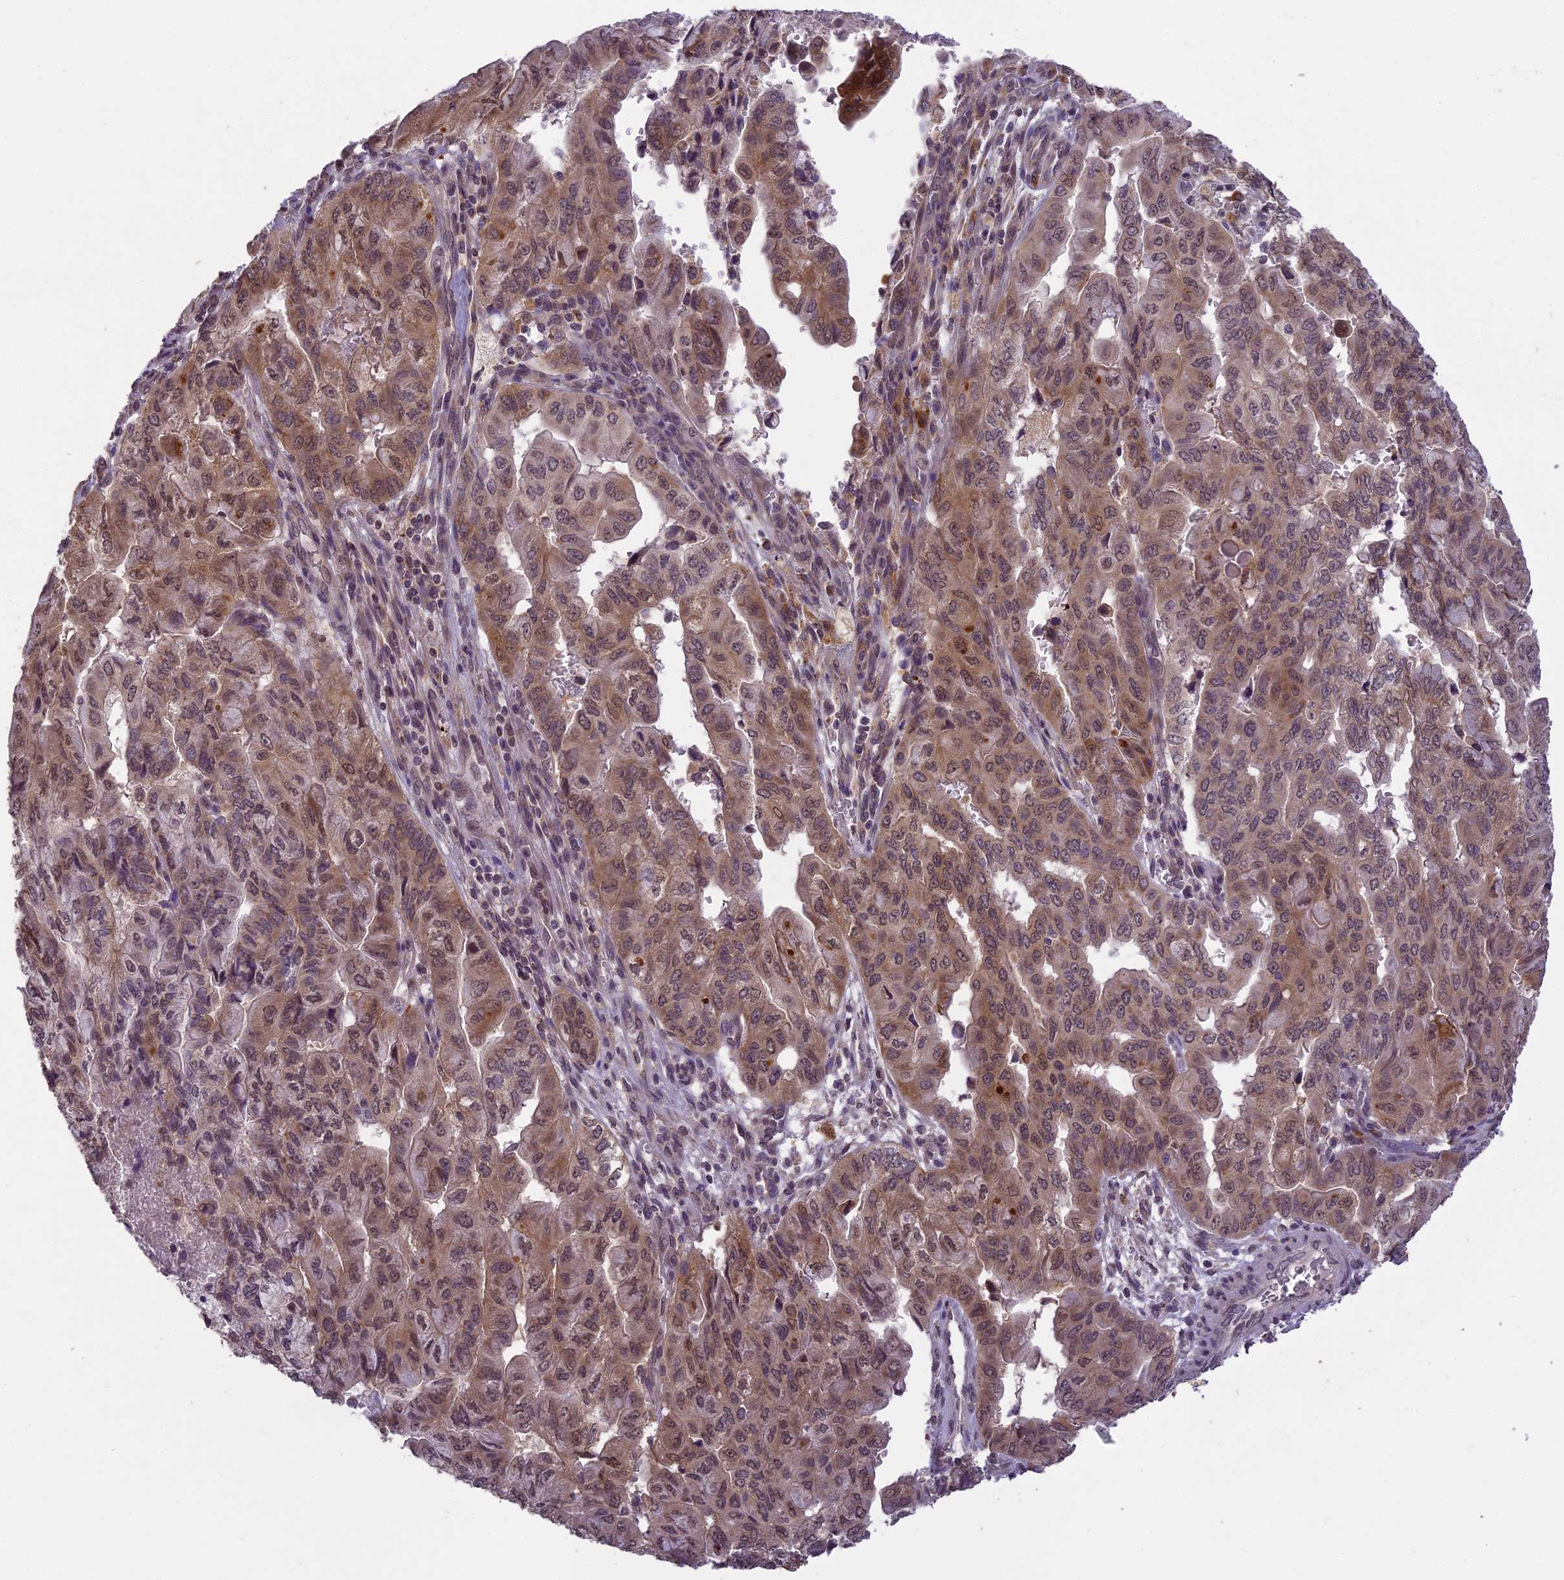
{"staining": {"intensity": "moderate", "quantity": ">75%", "location": "cytoplasmic/membranous,nuclear"}, "tissue": "pancreatic cancer", "cell_type": "Tumor cells", "image_type": "cancer", "snomed": [{"axis": "morphology", "description": "Adenocarcinoma, NOS"}, {"axis": "topography", "description": "Pancreas"}], "caption": "Pancreatic adenocarcinoma stained for a protein demonstrates moderate cytoplasmic/membranous and nuclear positivity in tumor cells.", "gene": "ERG28", "patient": {"sex": "male", "age": 51}}